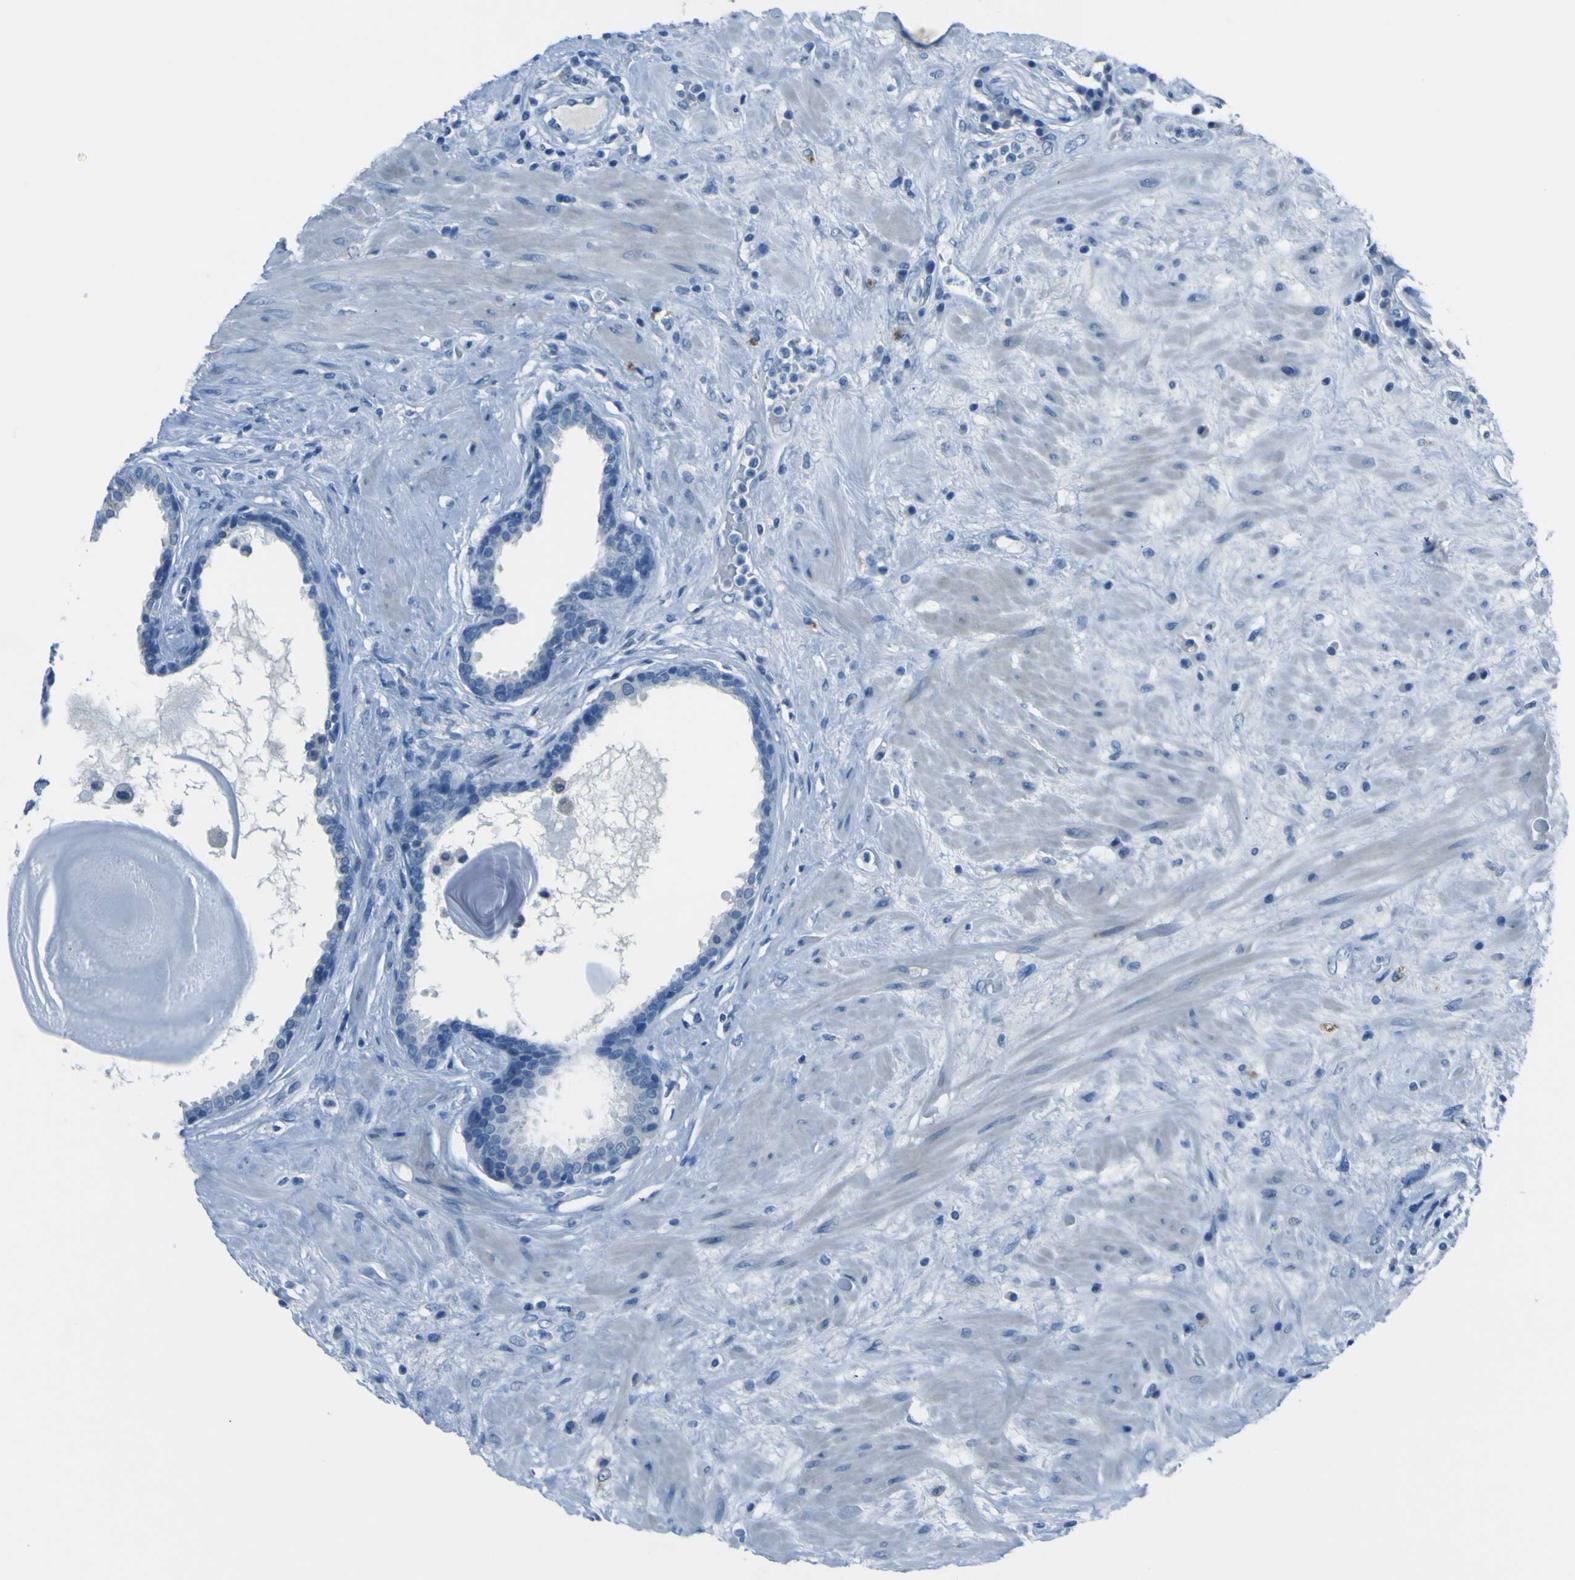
{"staining": {"intensity": "negative", "quantity": "none", "location": "none"}, "tissue": "seminal vesicle", "cell_type": "Glandular cells", "image_type": "normal", "snomed": [{"axis": "morphology", "description": "Normal tissue, NOS"}, {"axis": "topography", "description": "Seminal veicle"}], "caption": "IHC micrograph of unremarkable seminal vesicle stained for a protein (brown), which reveals no expression in glandular cells.", "gene": "PHKG1", "patient": {"sex": "male", "age": 61}}